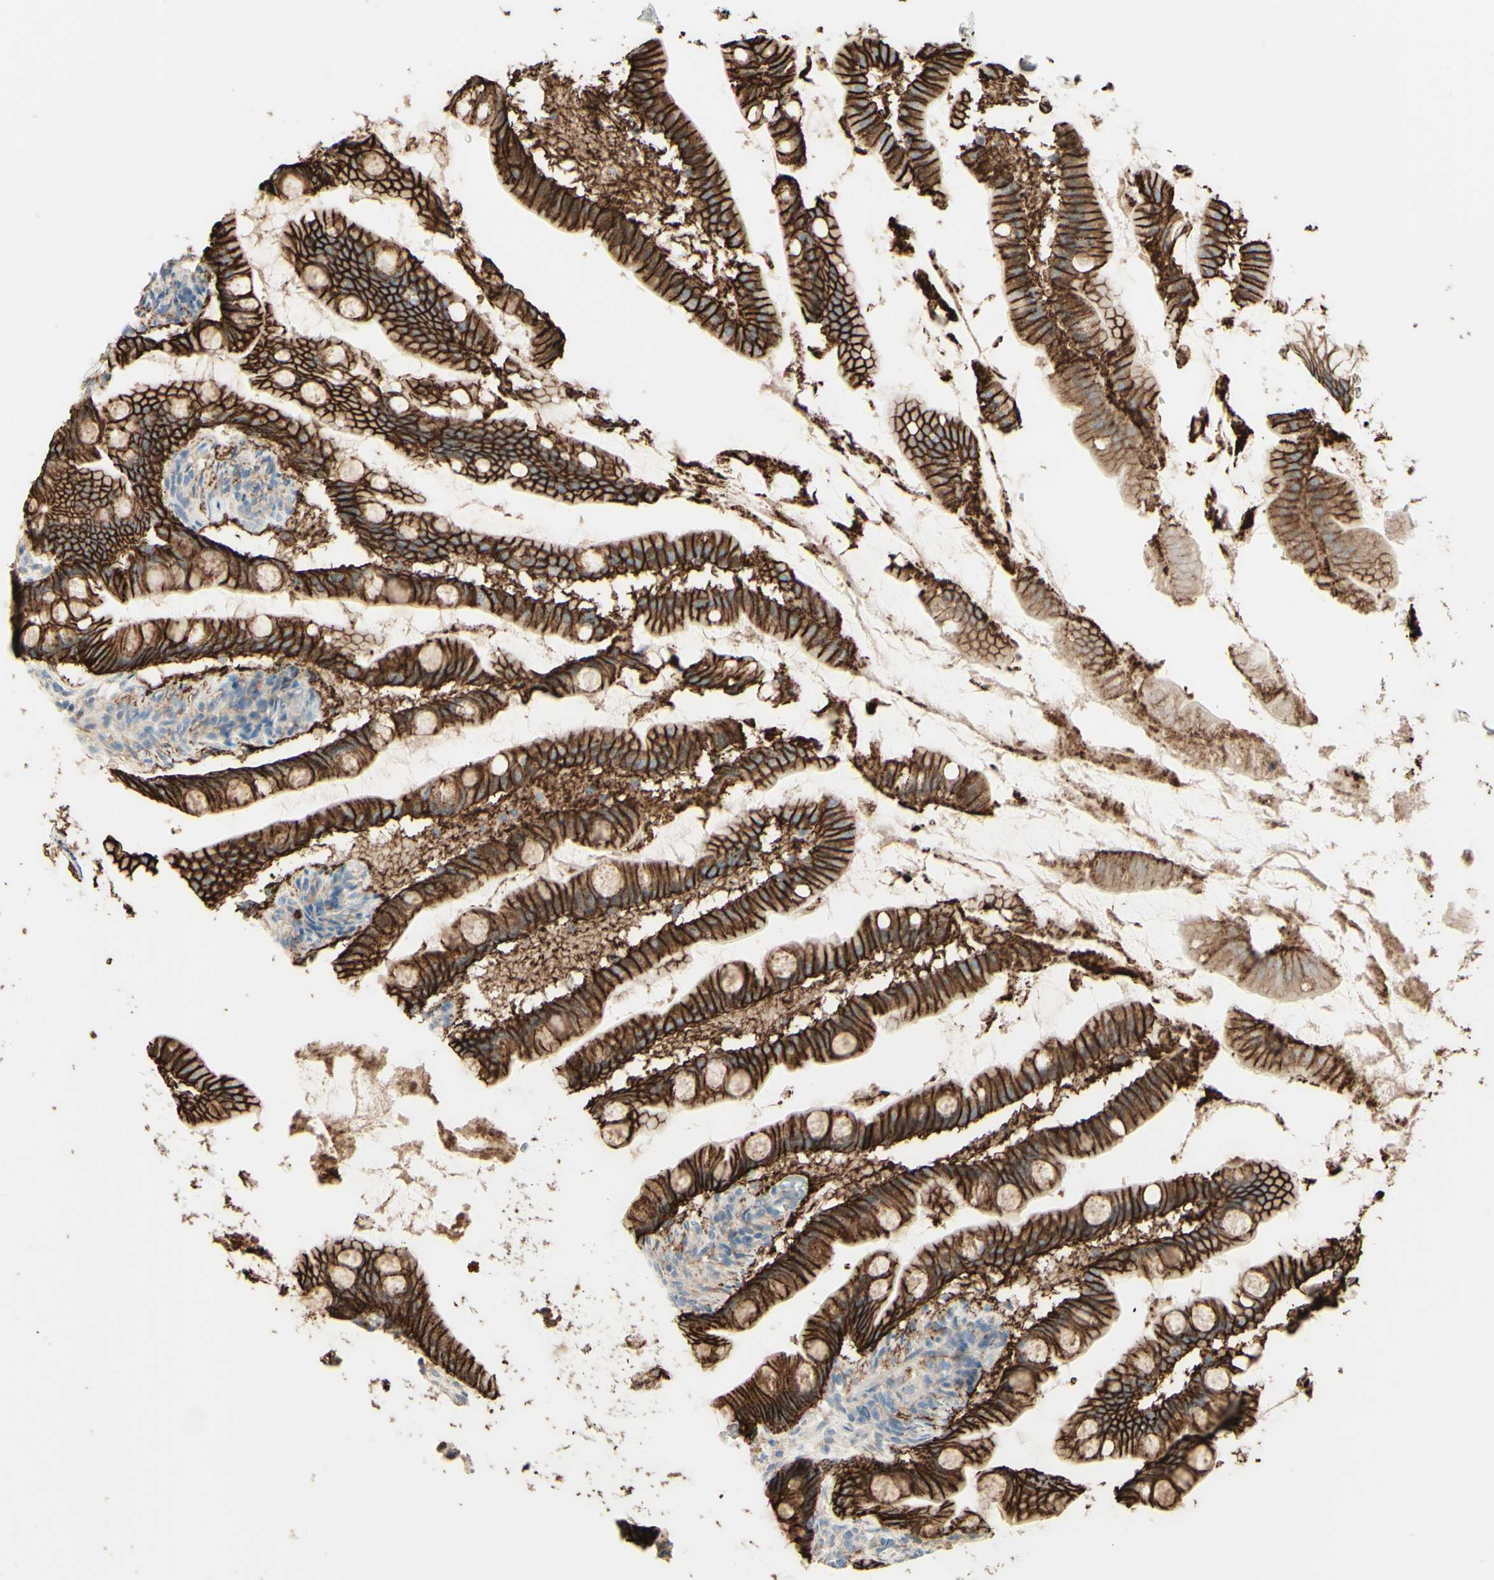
{"staining": {"intensity": "strong", "quantity": ">75%", "location": "cytoplasmic/membranous"}, "tissue": "small intestine", "cell_type": "Glandular cells", "image_type": "normal", "snomed": [{"axis": "morphology", "description": "Normal tissue, NOS"}, {"axis": "topography", "description": "Small intestine"}], "caption": "Approximately >75% of glandular cells in unremarkable small intestine exhibit strong cytoplasmic/membranous protein expression as visualized by brown immunohistochemical staining.", "gene": "RNF149", "patient": {"sex": "female", "age": 56}}